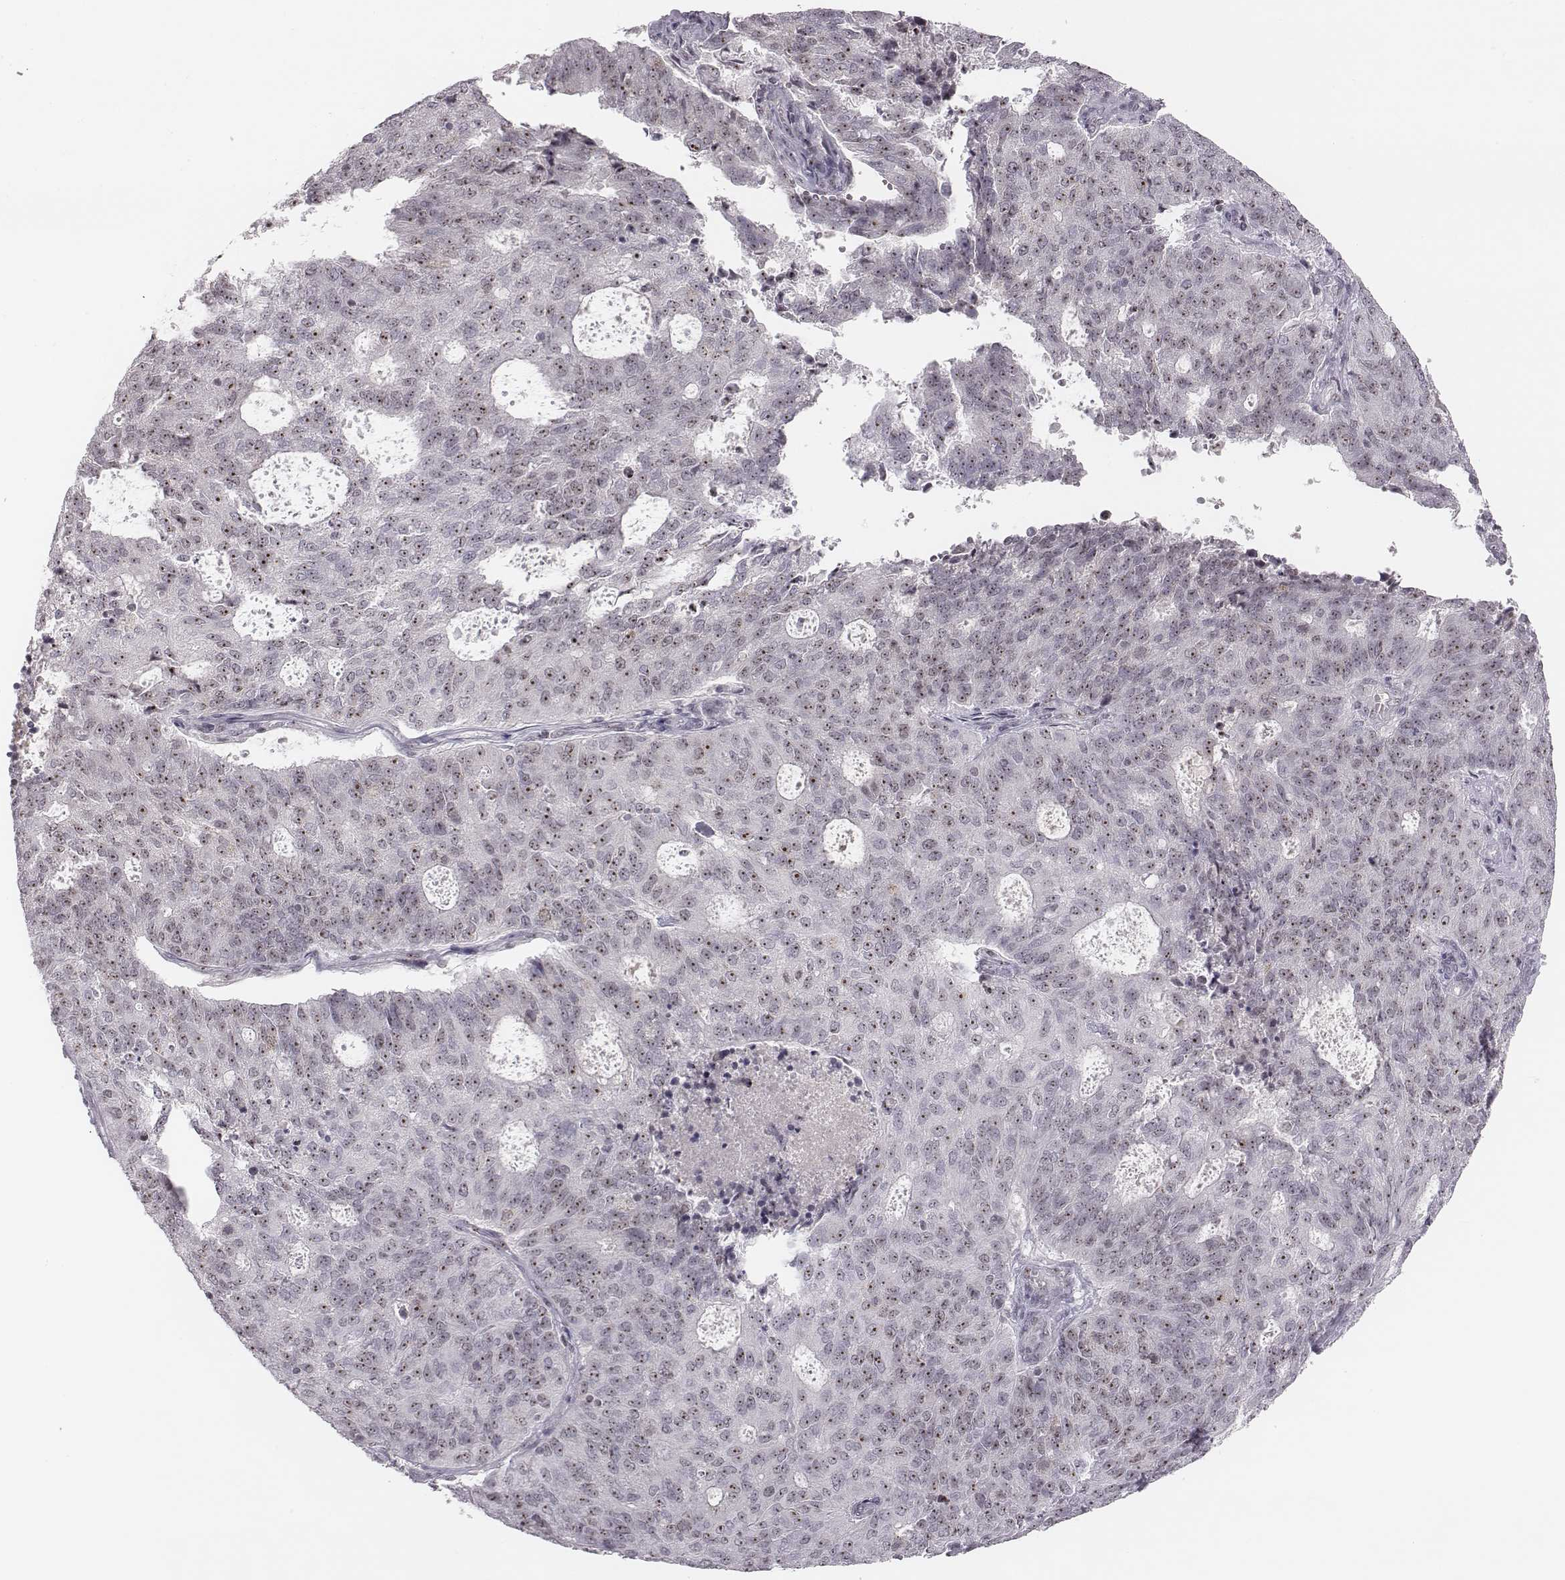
{"staining": {"intensity": "moderate", "quantity": "25%-75%", "location": "nuclear"}, "tissue": "endometrial cancer", "cell_type": "Tumor cells", "image_type": "cancer", "snomed": [{"axis": "morphology", "description": "Adenocarcinoma, NOS"}, {"axis": "topography", "description": "Endometrium"}], "caption": "DAB immunohistochemical staining of human adenocarcinoma (endometrial) shows moderate nuclear protein staining in approximately 25%-75% of tumor cells.", "gene": "NIFK", "patient": {"sex": "female", "age": 82}}